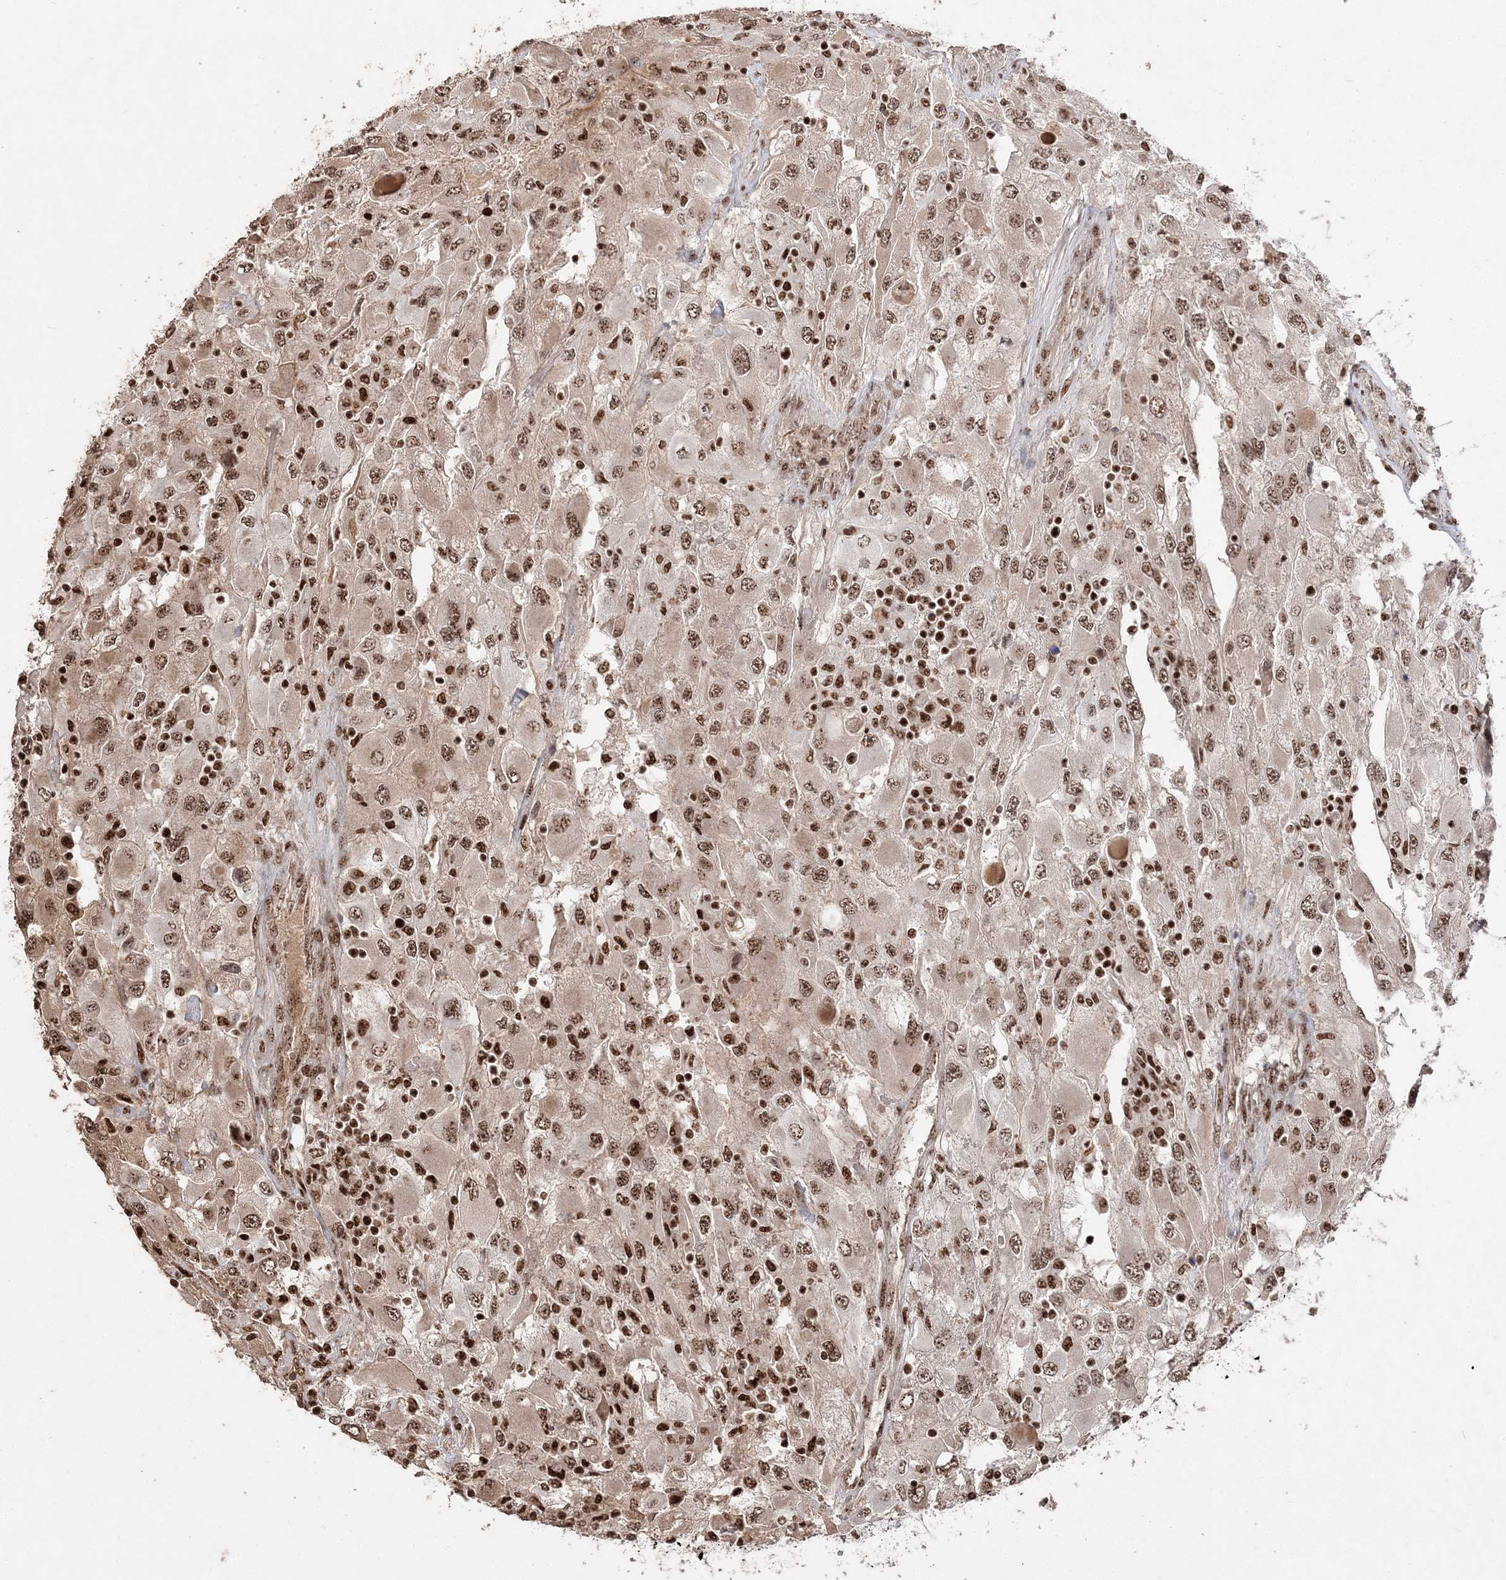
{"staining": {"intensity": "strong", "quantity": ">75%", "location": "nuclear"}, "tissue": "renal cancer", "cell_type": "Tumor cells", "image_type": "cancer", "snomed": [{"axis": "morphology", "description": "Adenocarcinoma, NOS"}, {"axis": "topography", "description": "Kidney"}], "caption": "Renal cancer stained with a protein marker exhibits strong staining in tumor cells.", "gene": "RBM17", "patient": {"sex": "female", "age": 52}}